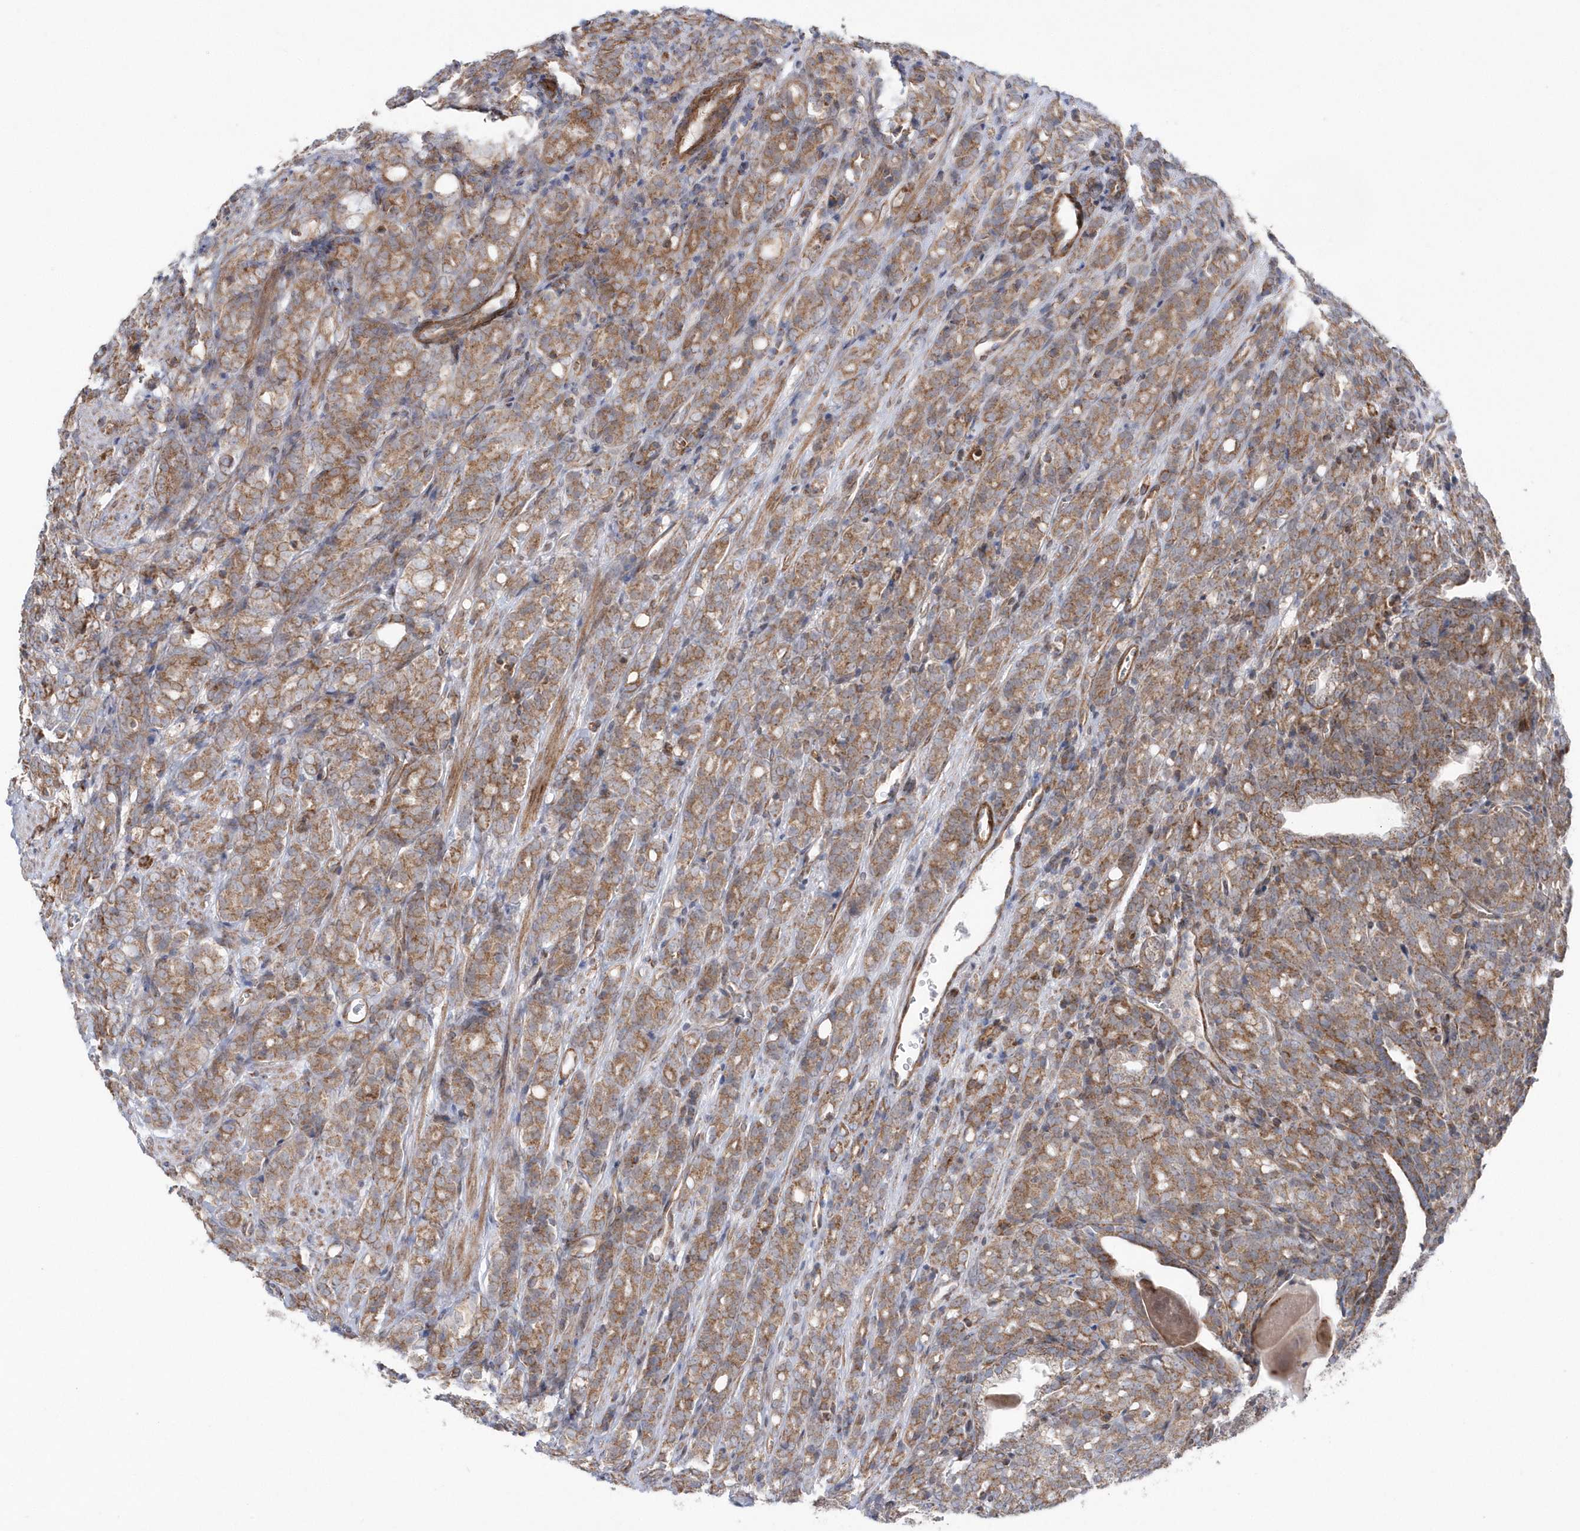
{"staining": {"intensity": "moderate", "quantity": ">75%", "location": "cytoplasmic/membranous"}, "tissue": "prostate cancer", "cell_type": "Tumor cells", "image_type": "cancer", "snomed": [{"axis": "morphology", "description": "Adenocarcinoma, High grade"}, {"axis": "topography", "description": "Prostate"}], "caption": "Prostate cancer was stained to show a protein in brown. There is medium levels of moderate cytoplasmic/membranous expression in about >75% of tumor cells.", "gene": "OPA1", "patient": {"sex": "male", "age": 62}}